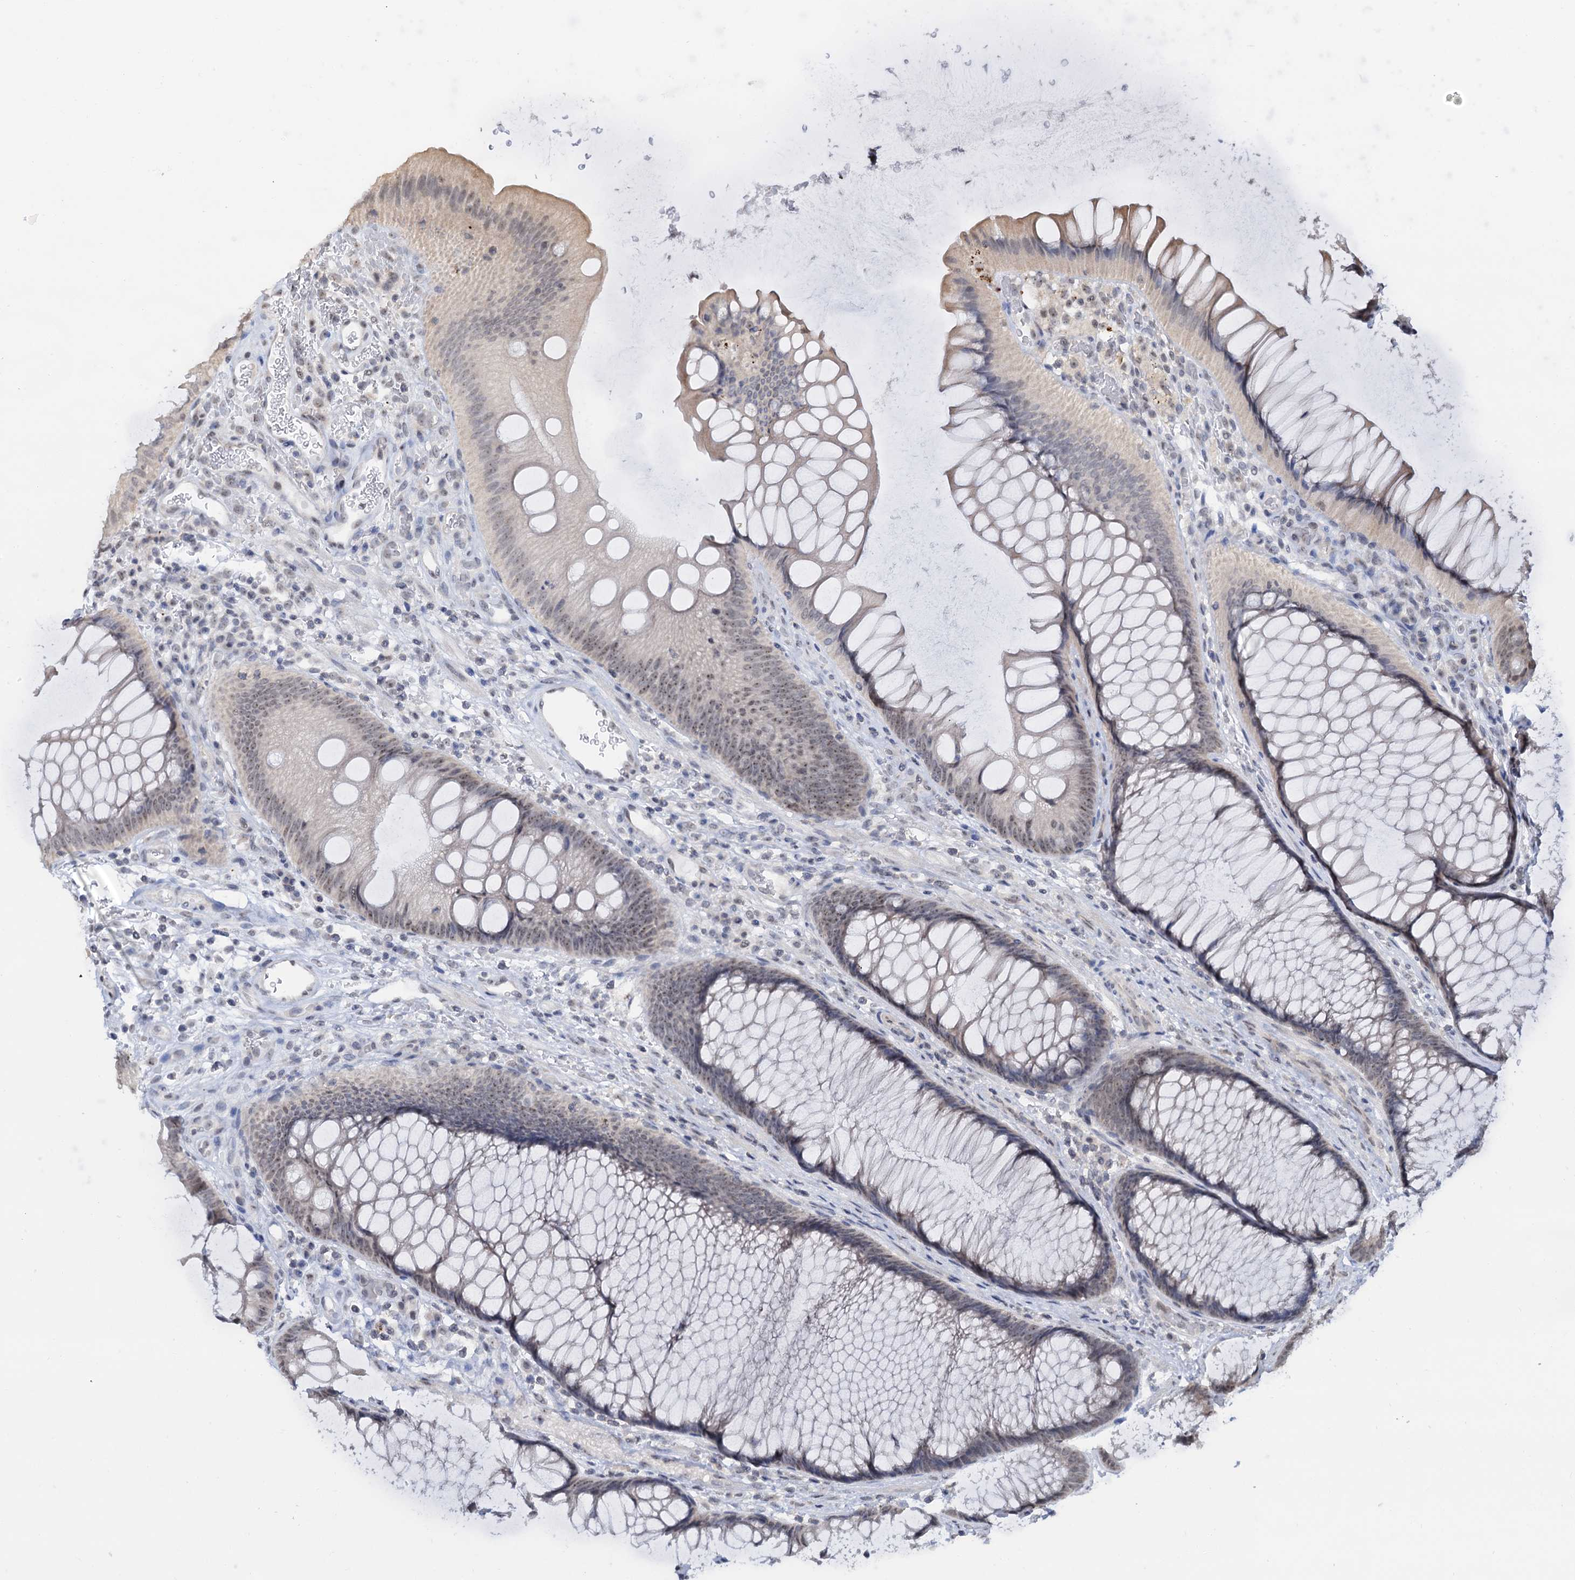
{"staining": {"intensity": "weak", "quantity": "<25%", "location": "nuclear"}, "tissue": "colon", "cell_type": "Endothelial cells", "image_type": "normal", "snomed": [{"axis": "morphology", "description": "Normal tissue, NOS"}, {"axis": "topography", "description": "Colon"}], "caption": "High power microscopy micrograph of an immunohistochemistry (IHC) photomicrograph of normal colon, revealing no significant positivity in endothelial cells.", "gene": "NAT10", "patient": {"sex": "female", "age": 82}}